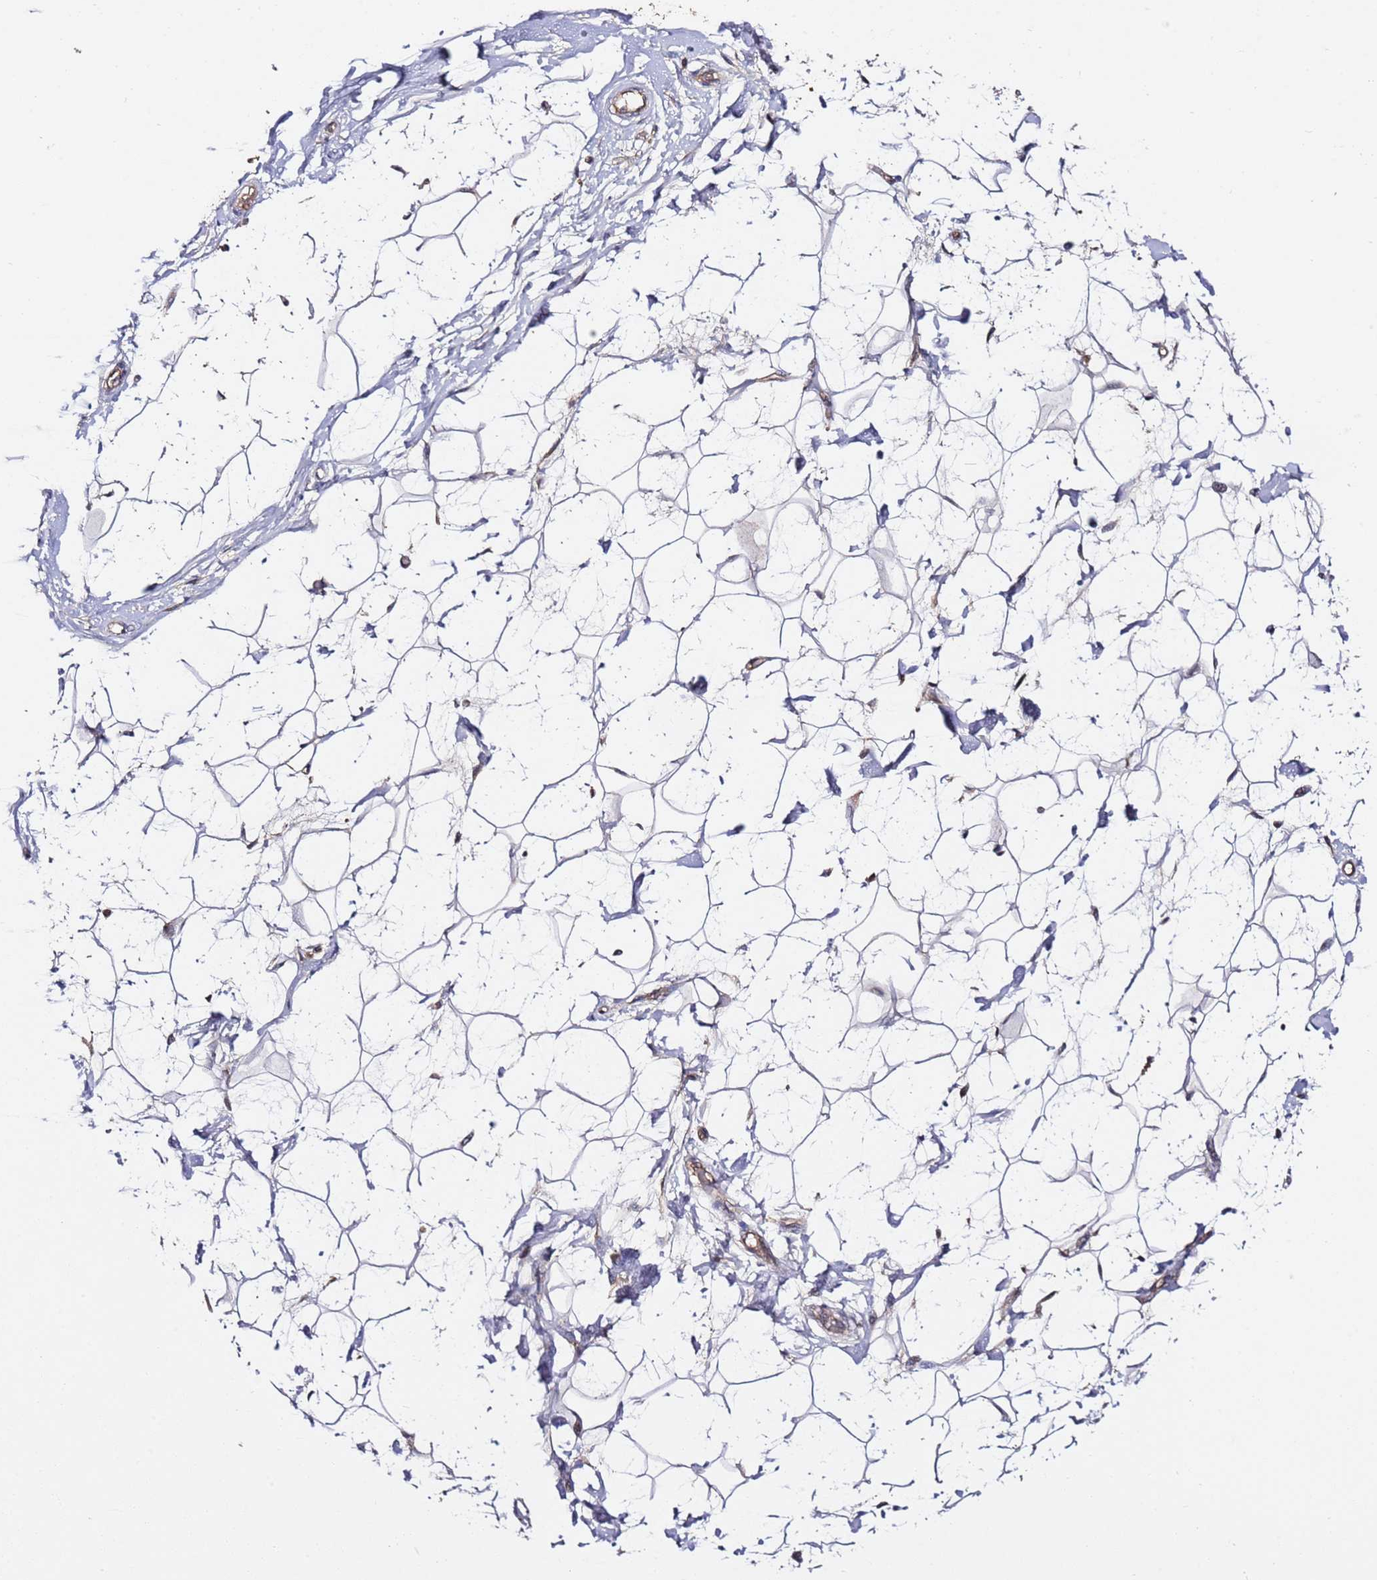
{"staining": {"intensity": "moderate", "quantity": ">75%", "location": "cytoplasmic/membranous"}, "tissue": "adipose tissue", "cell_type": "Adipocytes", "image_type": "normal", "snomed": [{"axis": "morphology", "description": "Normal tissue, NOS"}, {"axis": "topography", "description": "Breast"}], "caption": "Adipocytes reveal medium levels of moderate cytoplasmic/membranous expression in about >75% of cells in benign adipose tissue. (DAB (3,3'-diaminobenzidine) = brown stain, brightfield microscopy at high magnification).", "gene": "OSBPL2", "patient": {"sex": "female", "age": 26}}